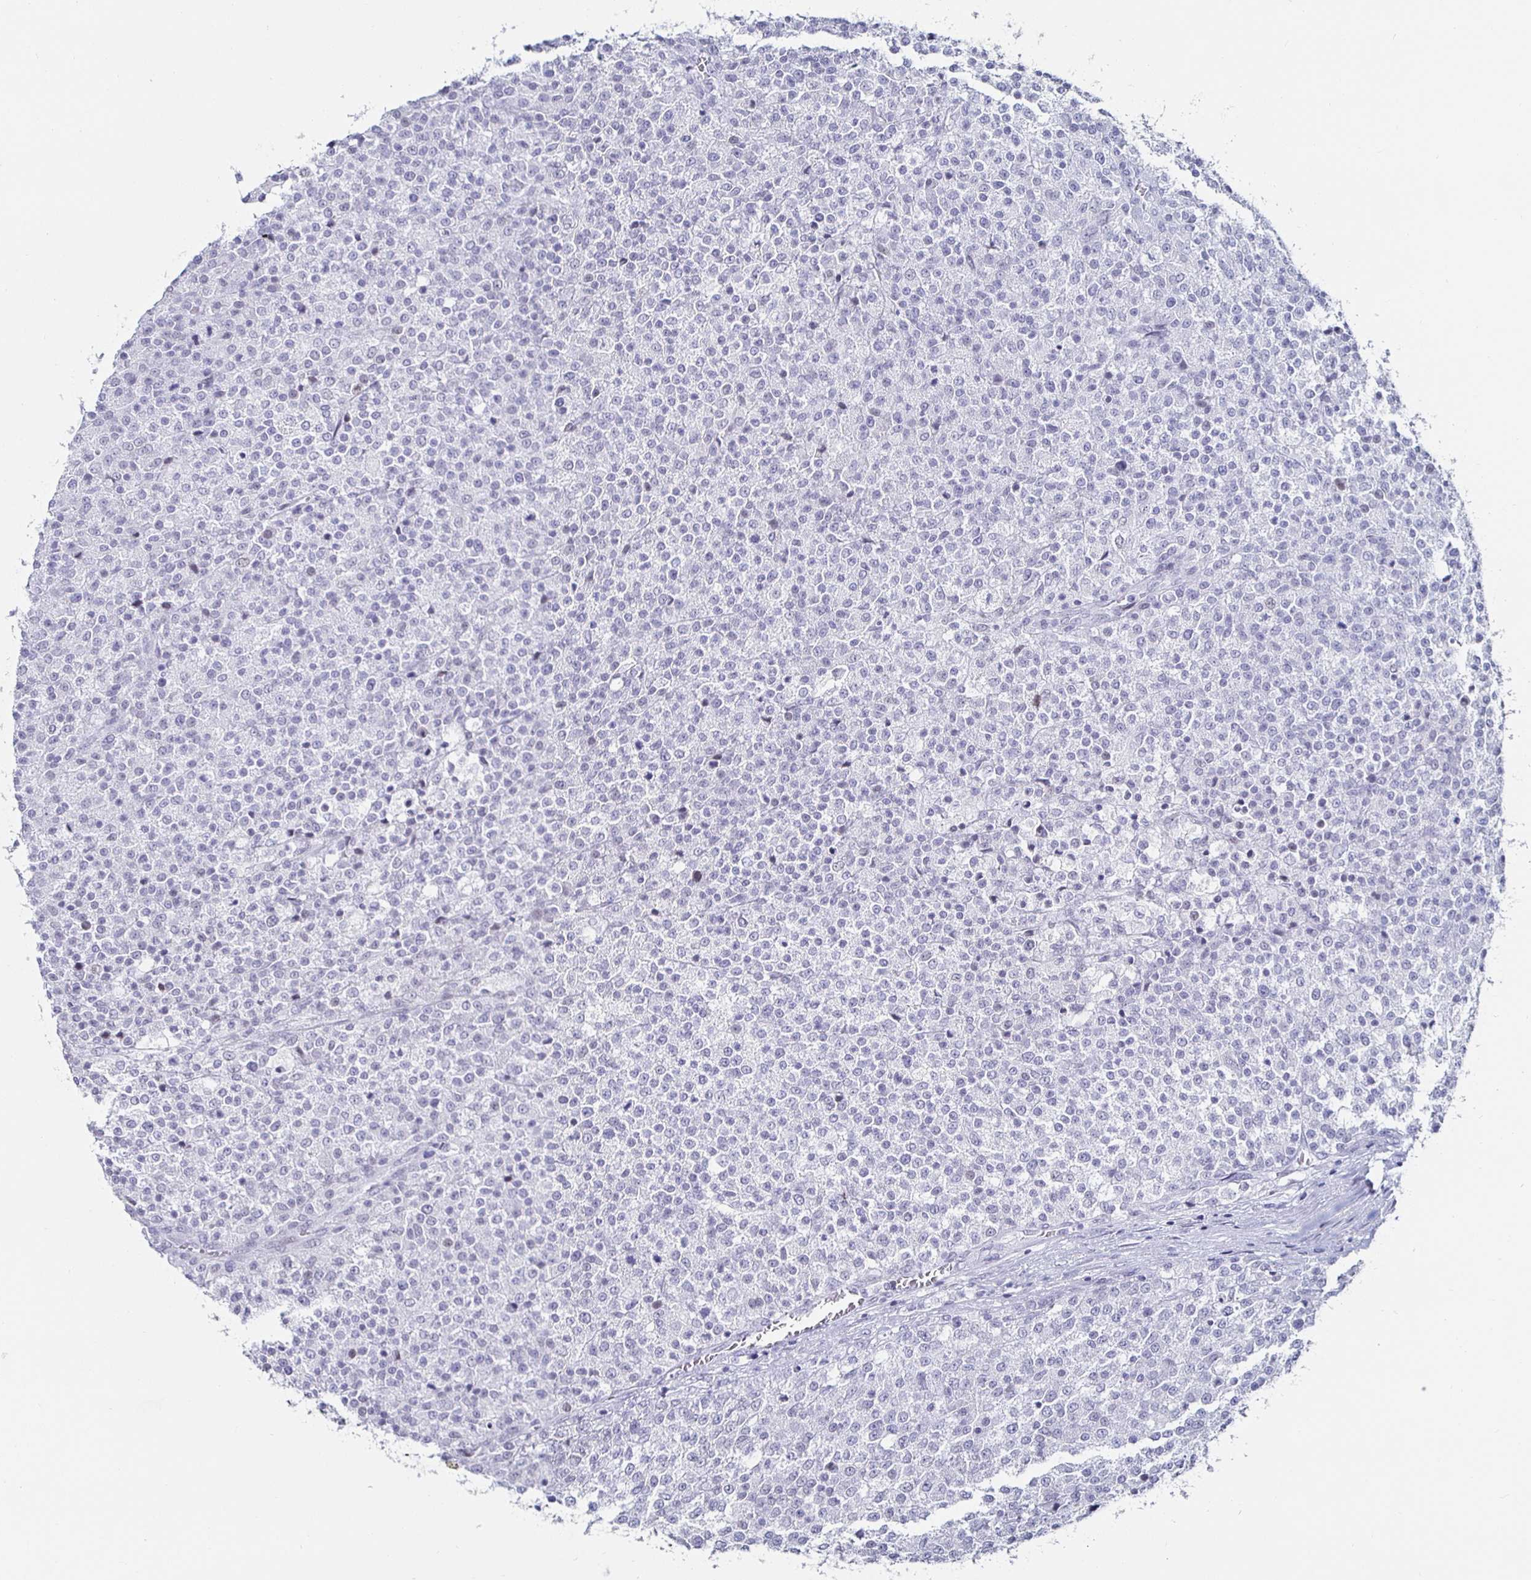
{"staining": {"intensity": "negative", "quantity": "none", "location": "none"}, "tissue": "testis cancer", "cell_type": "Tumor cells", "image_type": "cancer", "snomed": [{"axis": "morphology", "description": "Seminoma, NOS"}, {"axis": "topography", "description": "Testis"}], "caption": "Human seminoma (testis) stained for a protein using immunohistochemistry (IHC) reveals no positivity in tumor cells.", "gene": "KRT4", "patient": {"sex": "male", "age": 59}}